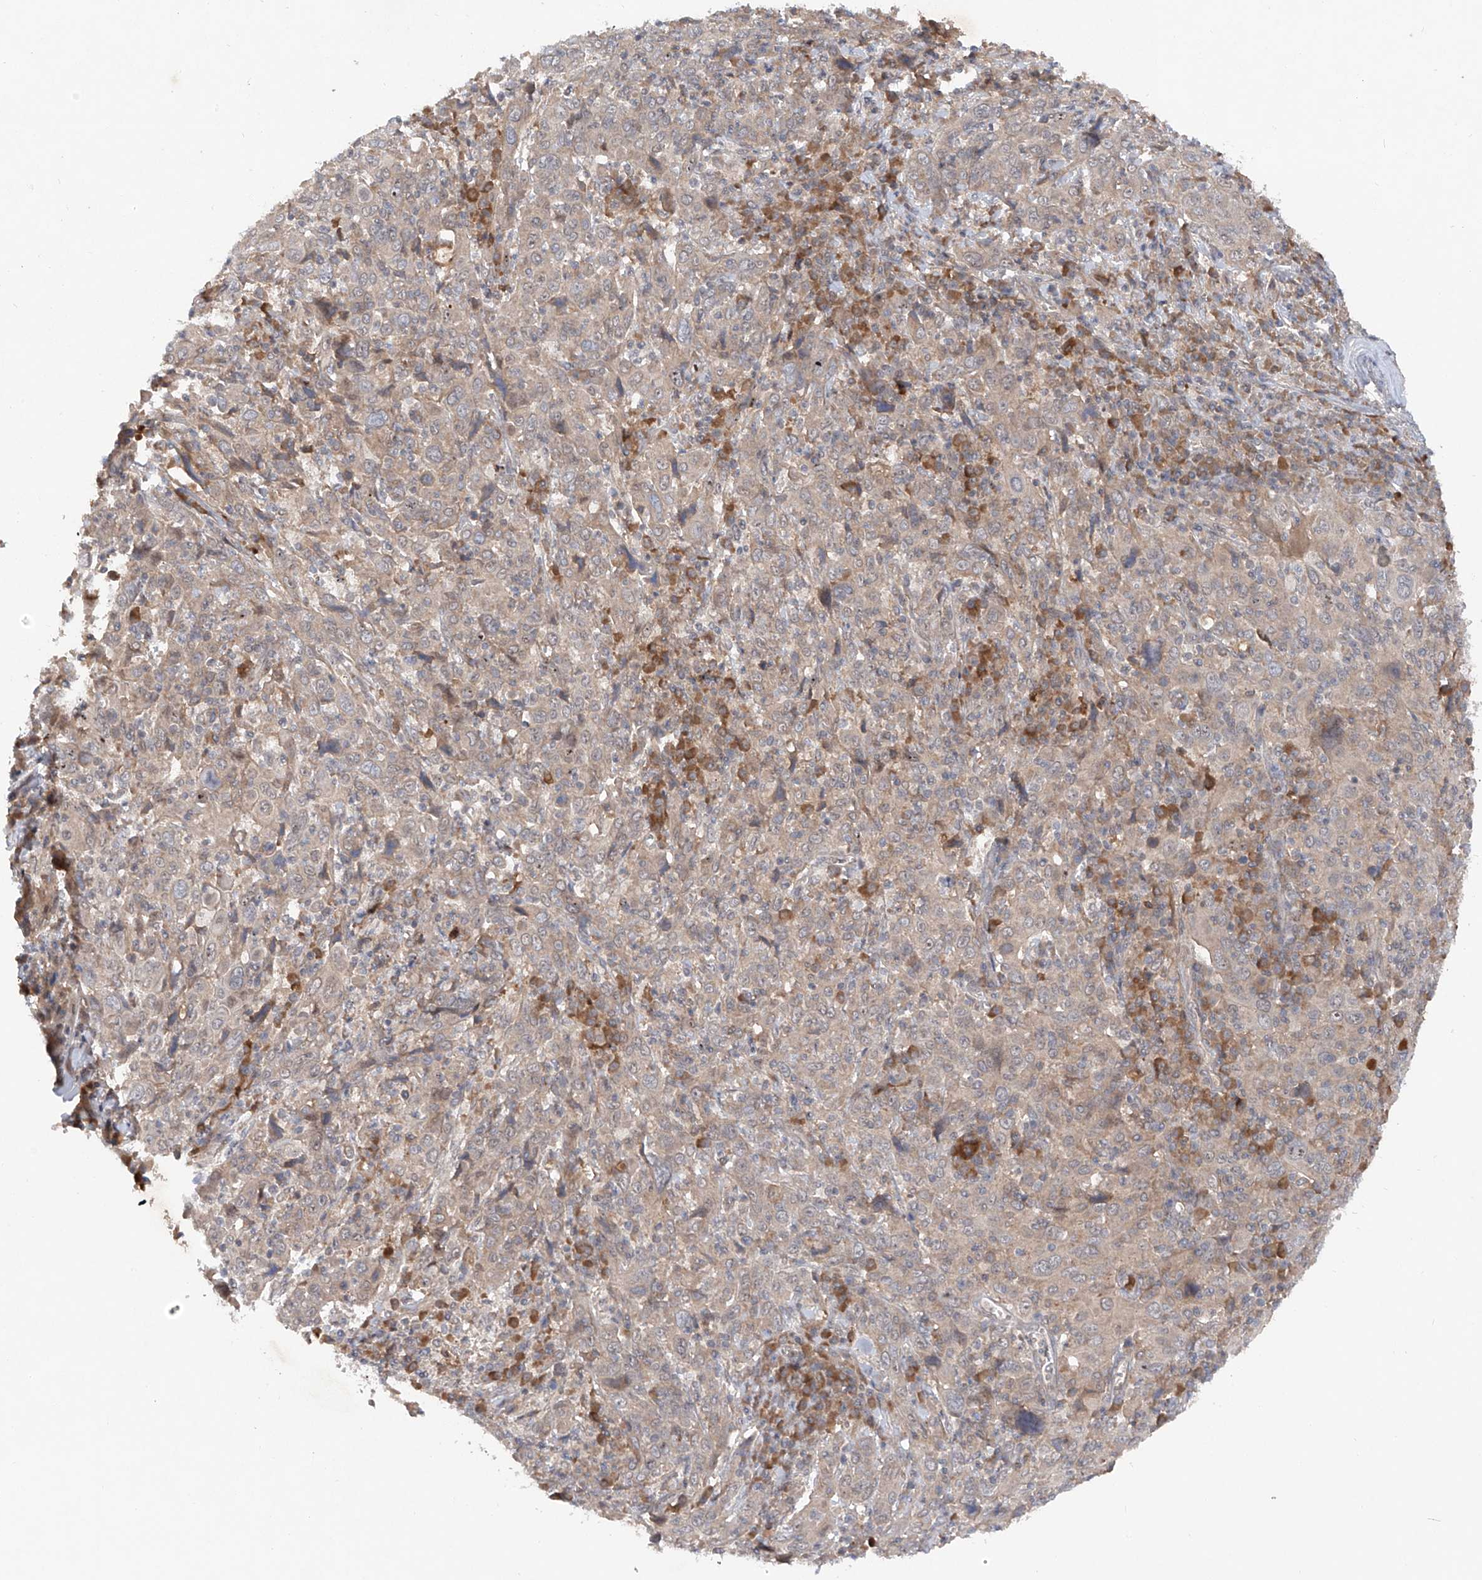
{"staining": {"intensity": "negative", "quantity": "none", "location": "none"}, "tissue": "cervical cancer", "cell_type": "Tumor cells", "image_type": "cancer", "snomed": [{"axis": "morphology", "description": "Squamous cell carcinoma, NOS"}, {"axis": "topography", "description": "Cervix"}], "caption": "This is a photomicrograph of IHC staining of cervical cancer (squamous cell carcinoma), which shows no expression in tumor cells.", "gene": "FAM135A", "patient": {"sex": "female", "age": 46}}